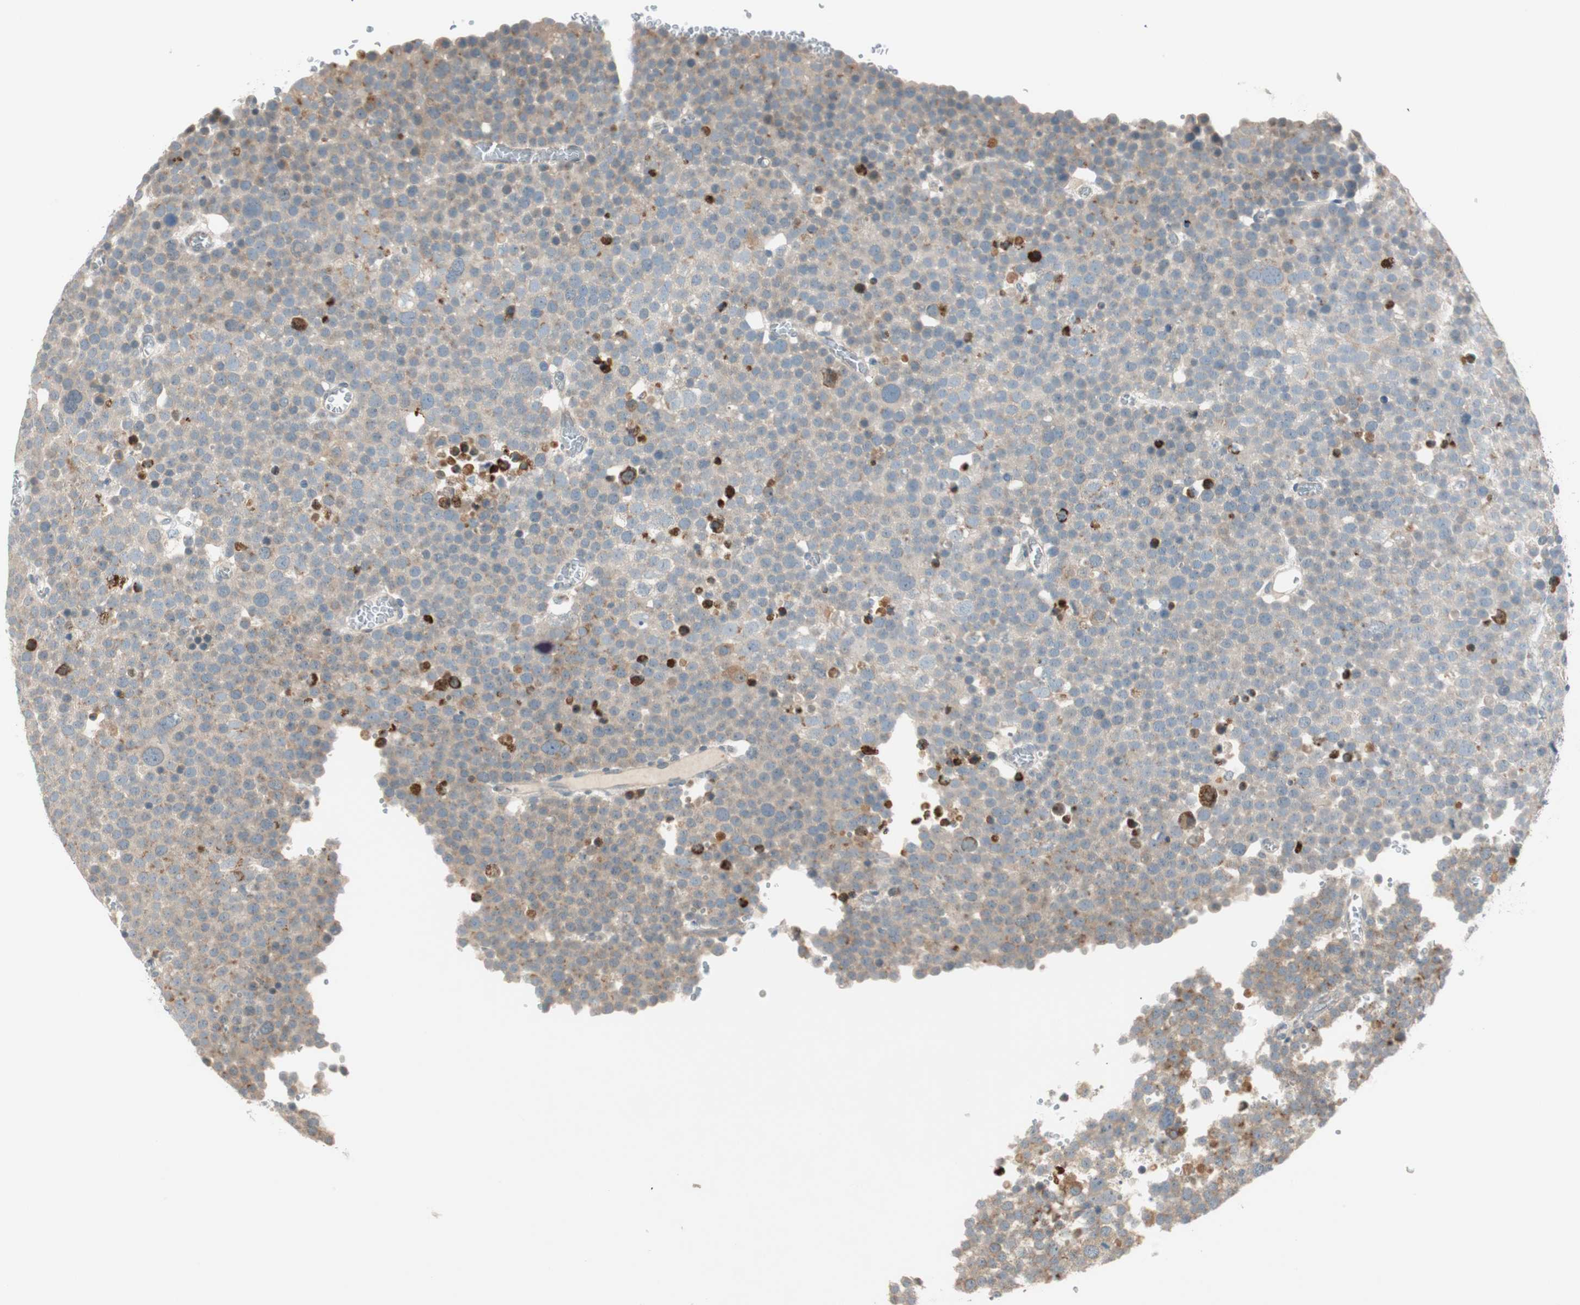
{"staining": {"intensity": "strong", "quantity": "<25%", "location": "cytoplasmic/membranous"}, "tissue": "testis cancer", "cell_type": "Tumor cells", "image_type": "cancer", "snomed": [{"axis": "morphology", "description": "Seminoma, NOS"}, {"axis": "topography", "description": "Testis"}], "caption": "This image exhibits testis seminoma stained with IHC to label a protein in brown. The cytoplasmic/membranous of tumor cells show strong positivity for the protein. Nuclei are counter-stained blue.", "gene": "CGRRF1", "patient": {"sex": "male", "age": 71}}